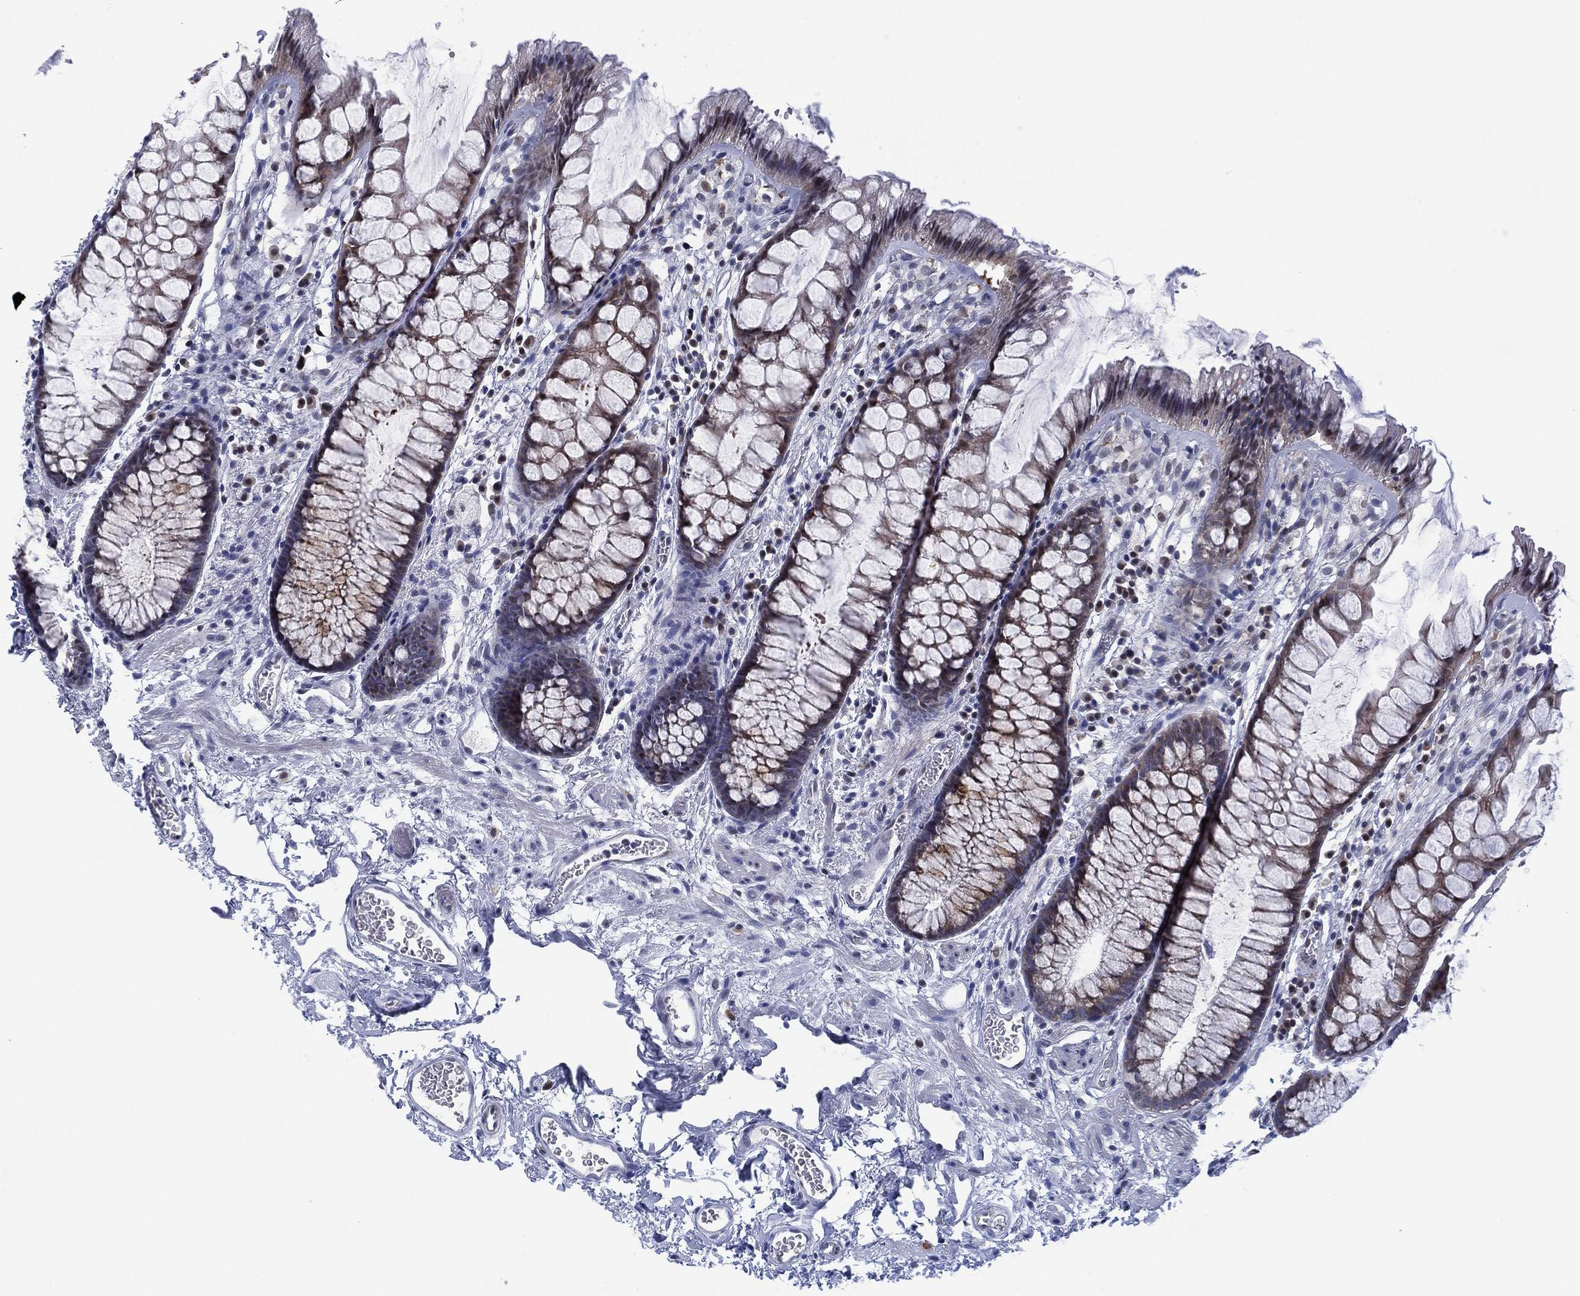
{"staining": {"intensity": "weak", "quantity": "<25%", "location": "cytoplasmic/membranous"}, "tissue": "rectum", "cell_type": "Glandular cells", "image_type": "normal", "snomed": [{"axis": "morphology", "description": "Normal tissue, NOS"}, {"axis": "topography", "description": "Rectum"}], "caption": "Histopathology image shows no protein staining in glandular cells of normal rectum. Nuclei are stained in blue.", "gene": "SLC4A4", "patient": {"sex": "female", "age": 62}}